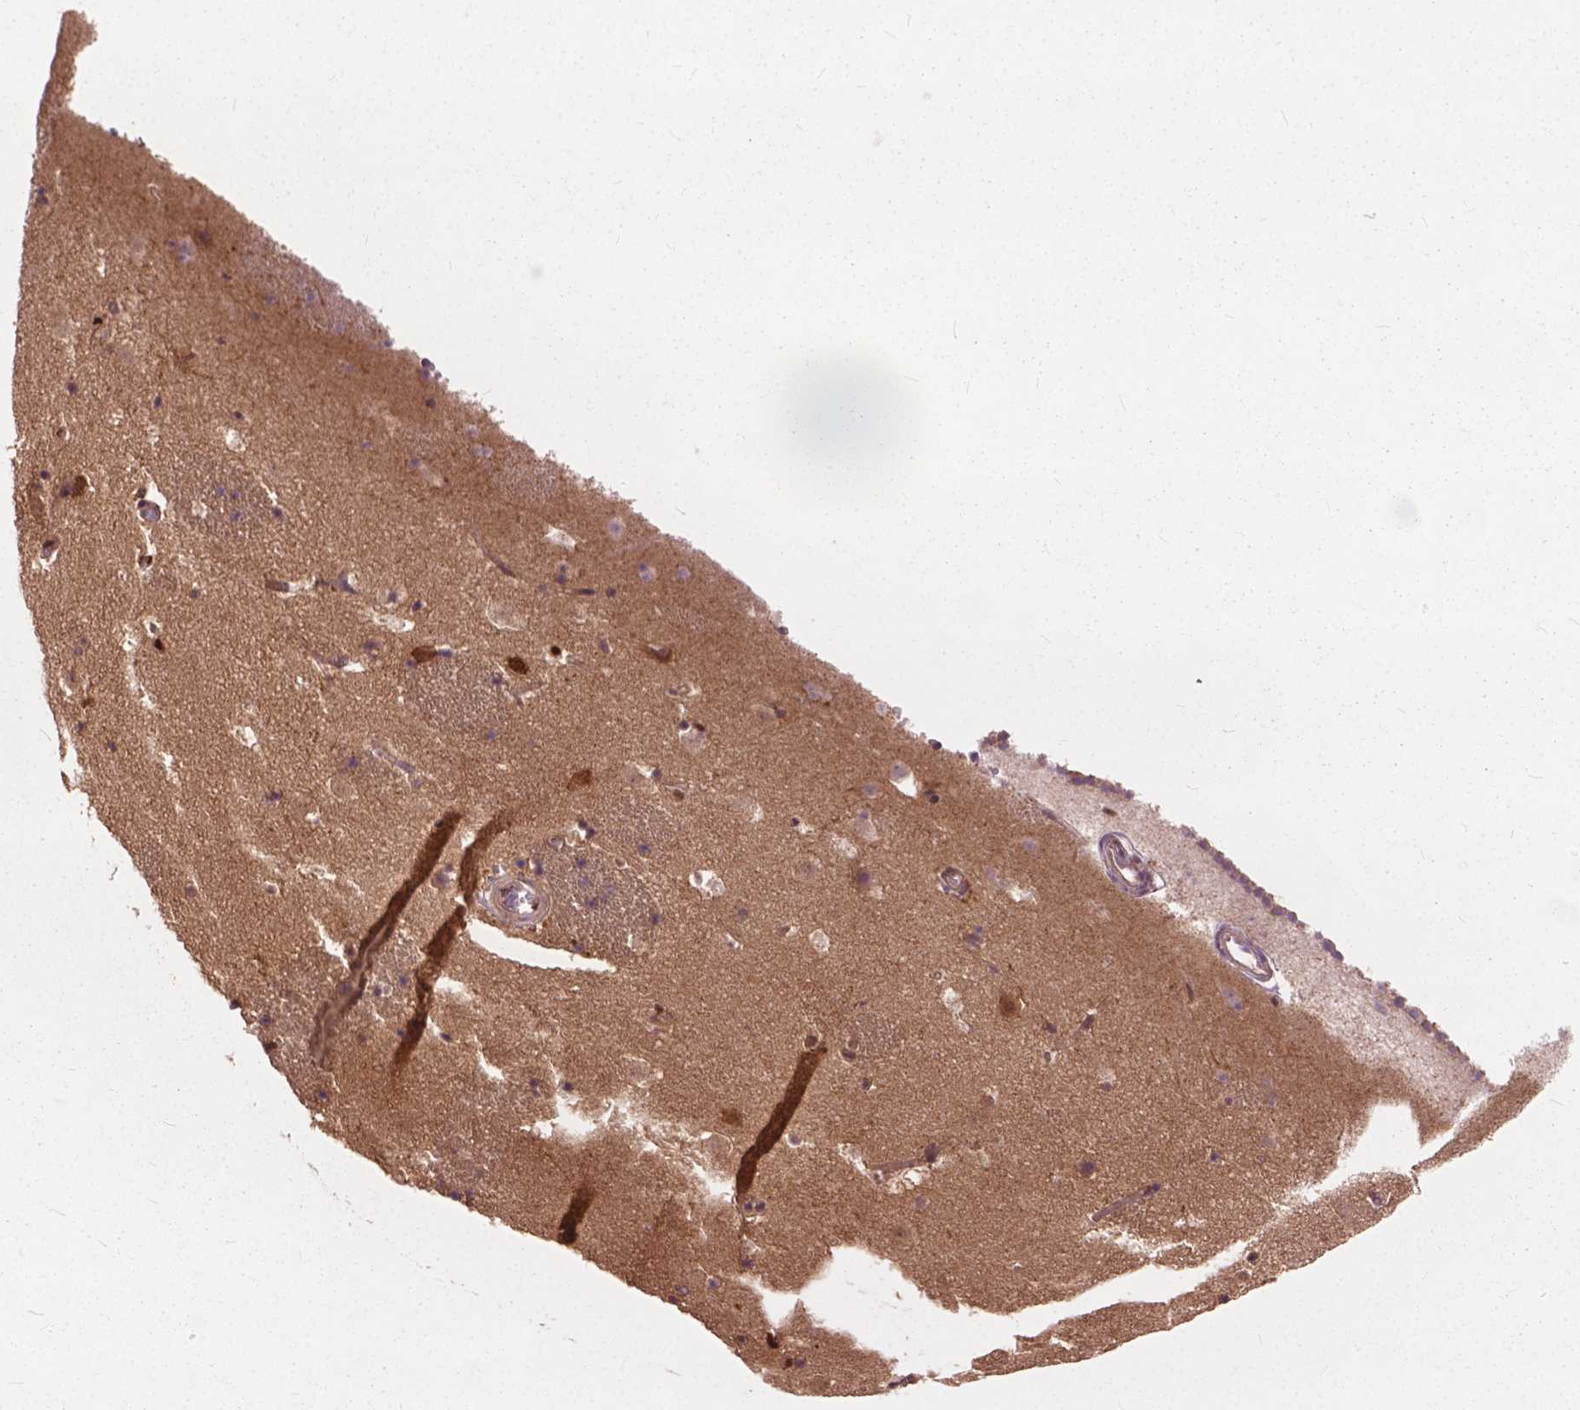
{"staining": {"intensity": "moderate", "quantity": "25%-75%", "location": "nuclear"}, "tissue": "caudate", "cell_type": "Glial cells", "image_type": "normal", "snomed": [{"axis": "morphology", "description": "Normal tissue, NOS"}, {"axis": "topography", "description": "Lateral ventricle wall"}], "caption": "Immunohistochemical staining of normal human caudate demonstrates moderate nuclear protein expression in about 25%-75% of glial cells. (DAB (3,3'-diaminobenzidine) IHC with brightfield microscopy, high magnification).", "gene": "ANP32A", "patient": {"sex": "male", "age": 37}}